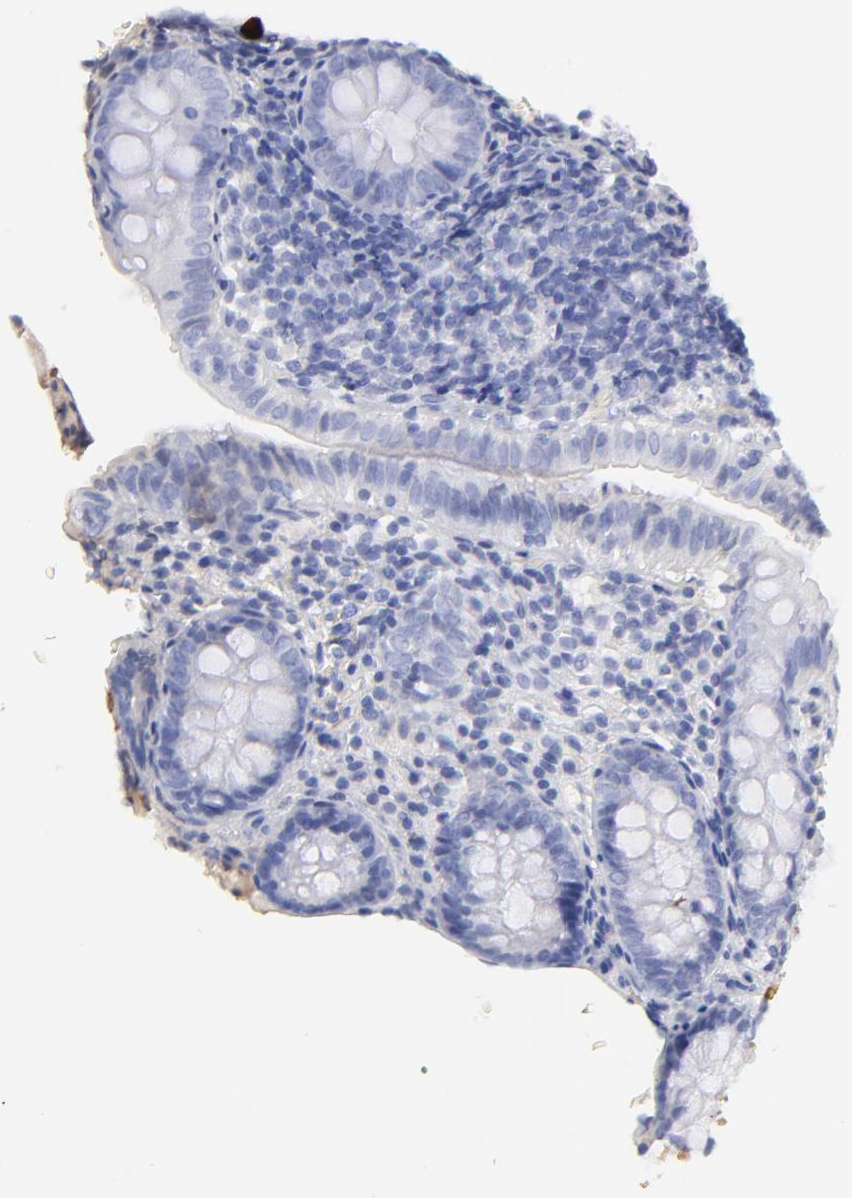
{"staining": {"intensity": "negative", "quantity": "none", "location": "none"}, "tissue": "appendix", "cell_type": "Glandular cells", "image_type": "normal", "snomed": [{"axis": "morphology", "description": "Normal tissue, NOS"}, {"axis": "topography", "description": "Appendix"}], "caption": "There is no significant staining in glandular cells of appendix. The staining was performed using DAB (3,3'-diaminobenzidine) to visualize the protein expression in brown, while the nuclei were stained in blue with hematoxylin (Magnification: 20x).", "gene": "S100A12", "patient": {"sex": "female", "age": 10}}